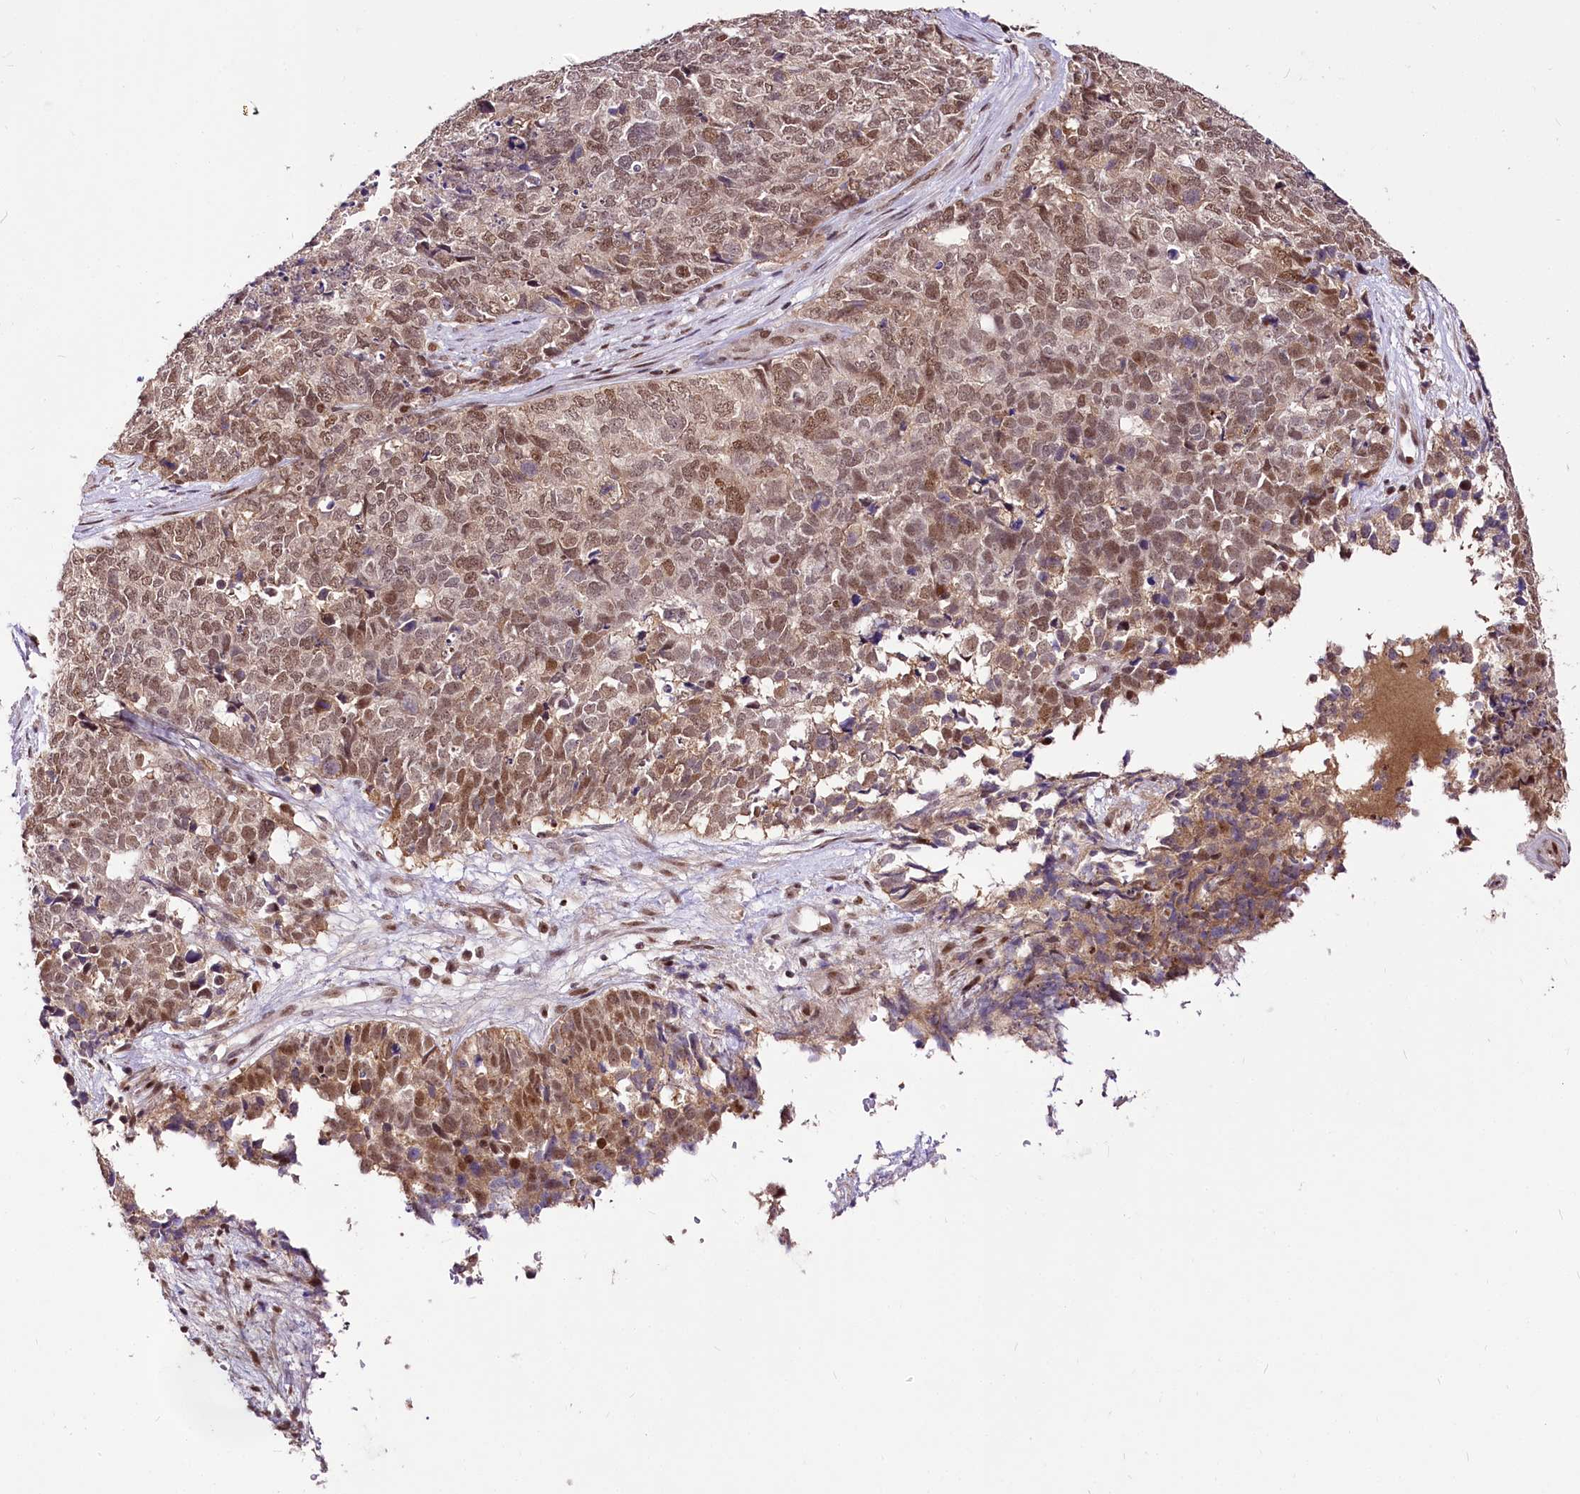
{"staining": {"intensity": "moderate", "quantity": ">75%", "location": "nuclear"}, "tissue": "cervical cancer", "cell_type": "Tumor cells", "image_type": "cancer", "snomed": [{"axis": "morphology", "description": "Squamous cell carcinoma, NOS"}, {"axis": "topography", "description": "Cervix"}], "caption": "Moderate nuclear protein staining is identified in about >75% of tumor cells in cervical cancer (squamous cell carcinoma). (Stains: DAB (3,3'-diaminobenzidine) in brown, nuclei in blue, Microscopy: brightfield microscopy at high magnification).", "gene": "POLA2", "patient": {"sex": "female", "age": 63}}